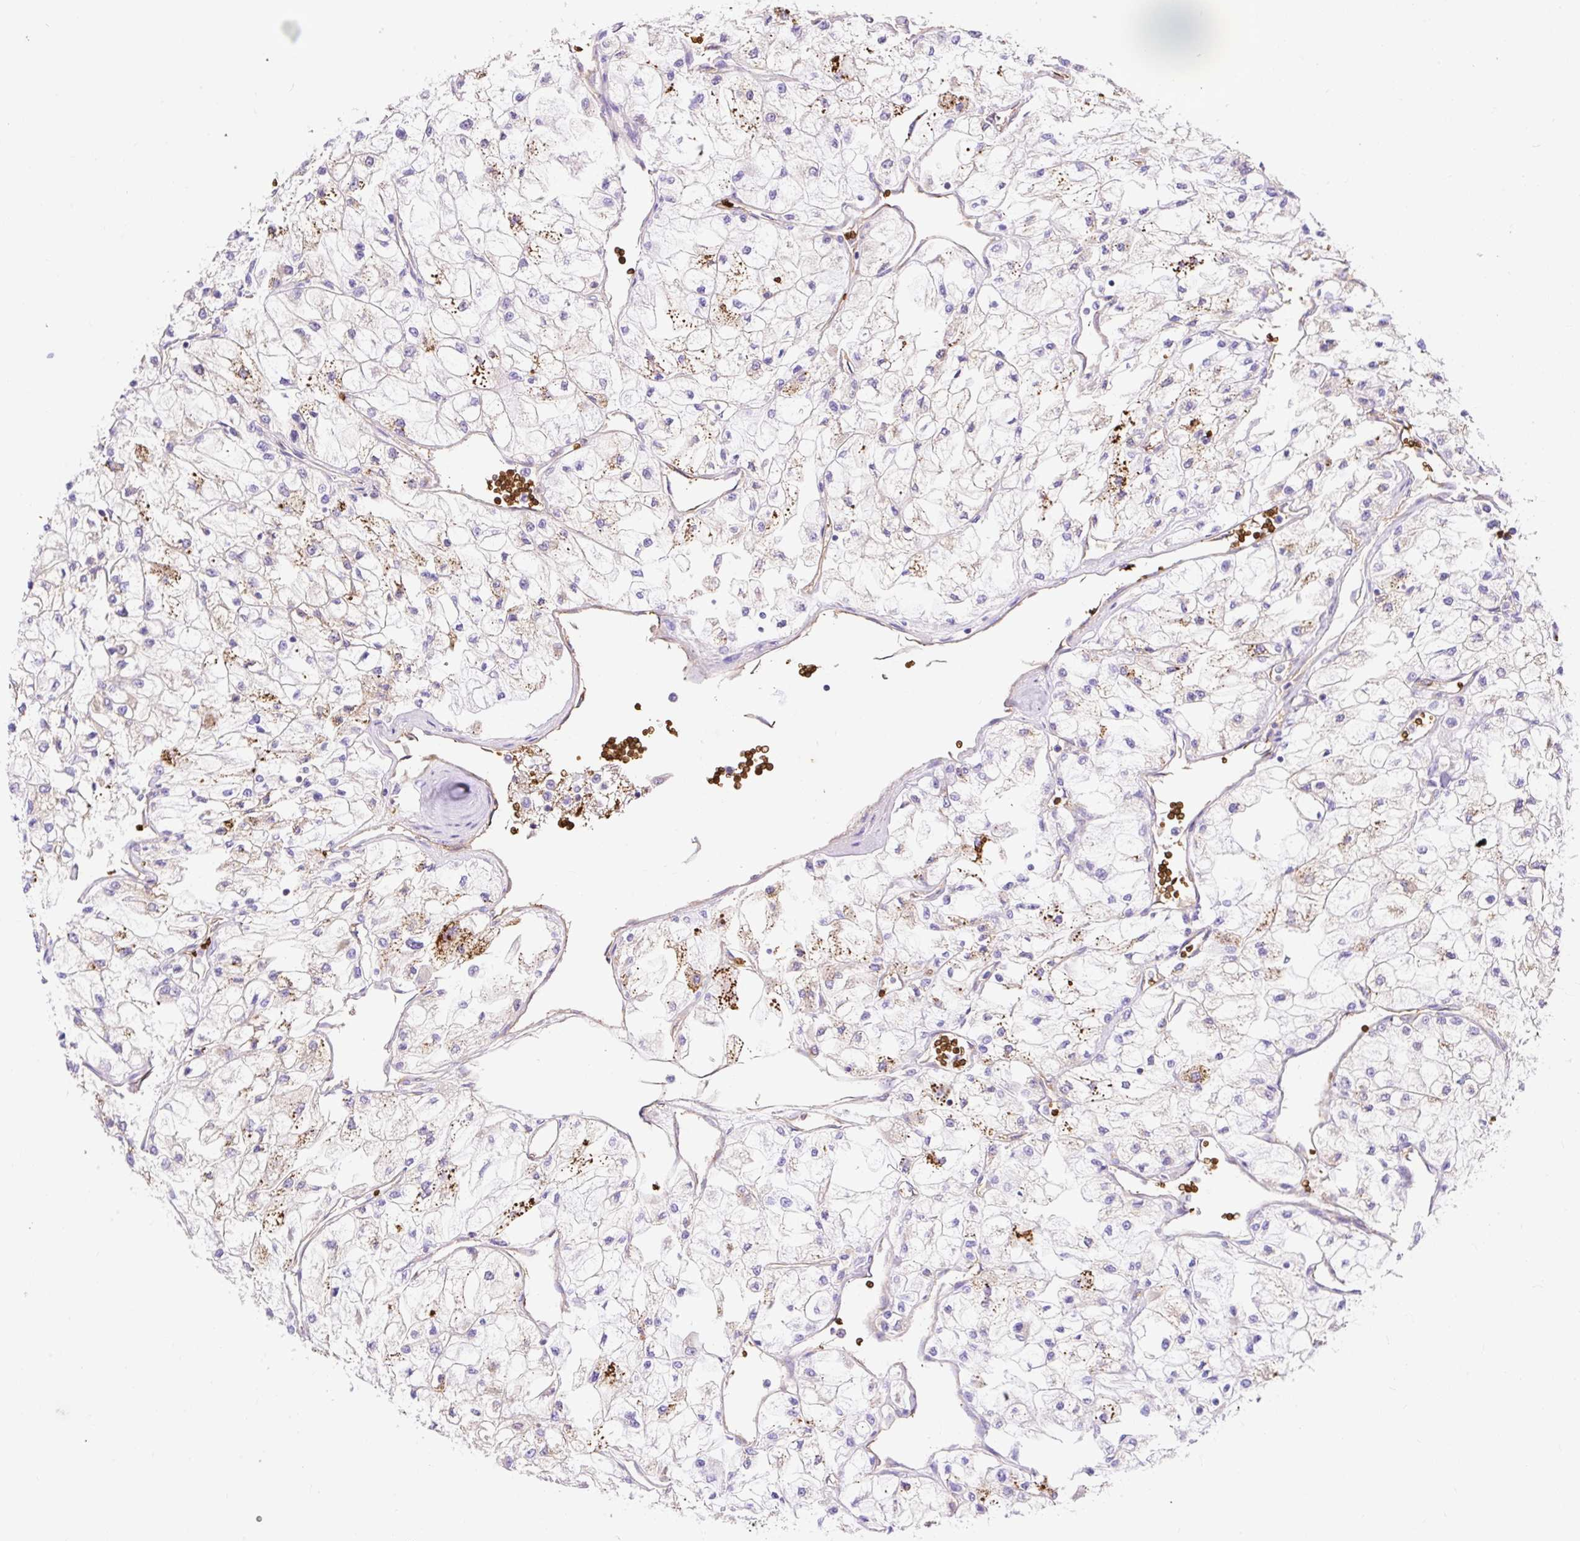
{"staining": {"intensity": "moderate", "quantity": "<25%", "location": "cytoplasmic/membranous"}, "tissue": "renal cancer", "cell_type": "Tumor cells", "image_type": "cancer", "snomed": [{"axis": "morphology", "description": "Adenocarcinoma, NOS"}, {"axis": "topography", "description": "Kidney"}], "caption": "There is low levels of moderate cytoplasmic/membranous expression in tumor cells of renal cancer (adenocarcinoma), as demonstrated by immunohistochemical staining (brown color).", "gene": "HIP1R", "patient": {"sex": "male", "age": 80}}